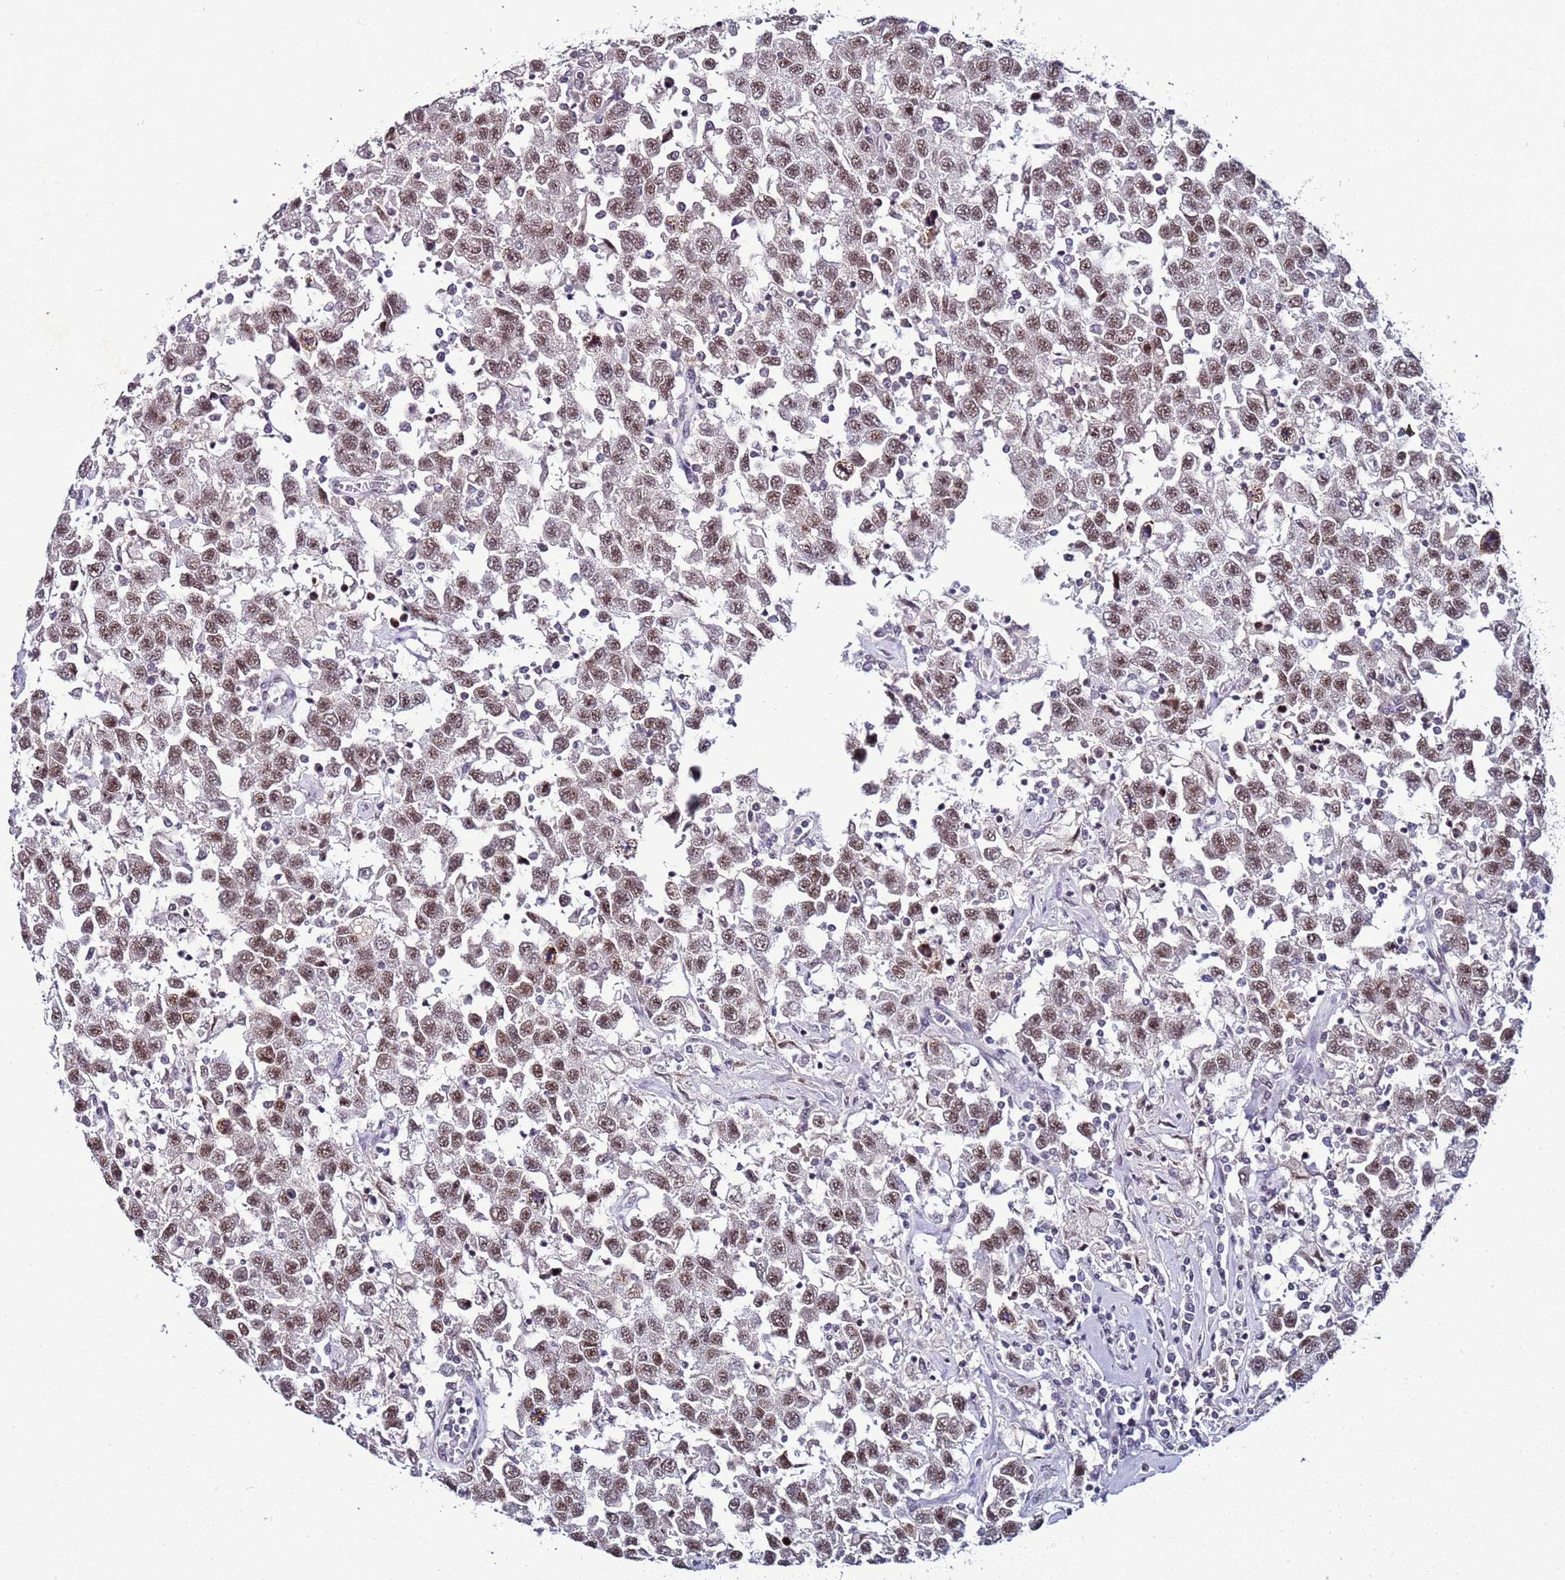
{"staining": {"intensity": "moderate", "quantity": ">75%", "location": "nuclear"}, "tissue": "testis cancer", "cell_type": "Tumor cells", "image_type": "cancer", "snomed": [{"axis": "morphology", "description": "Seminoma, NOS"}, {"axis": "topography", "description": "Testis"}], "caption": "Immunohistochemical staining of human seminoma (testis) shows medium levels of moderate nuclear expression in approximately >75% of tumor cells.", "gene": "PSMA7", "patient": {"sex": "male", "age": 41}}